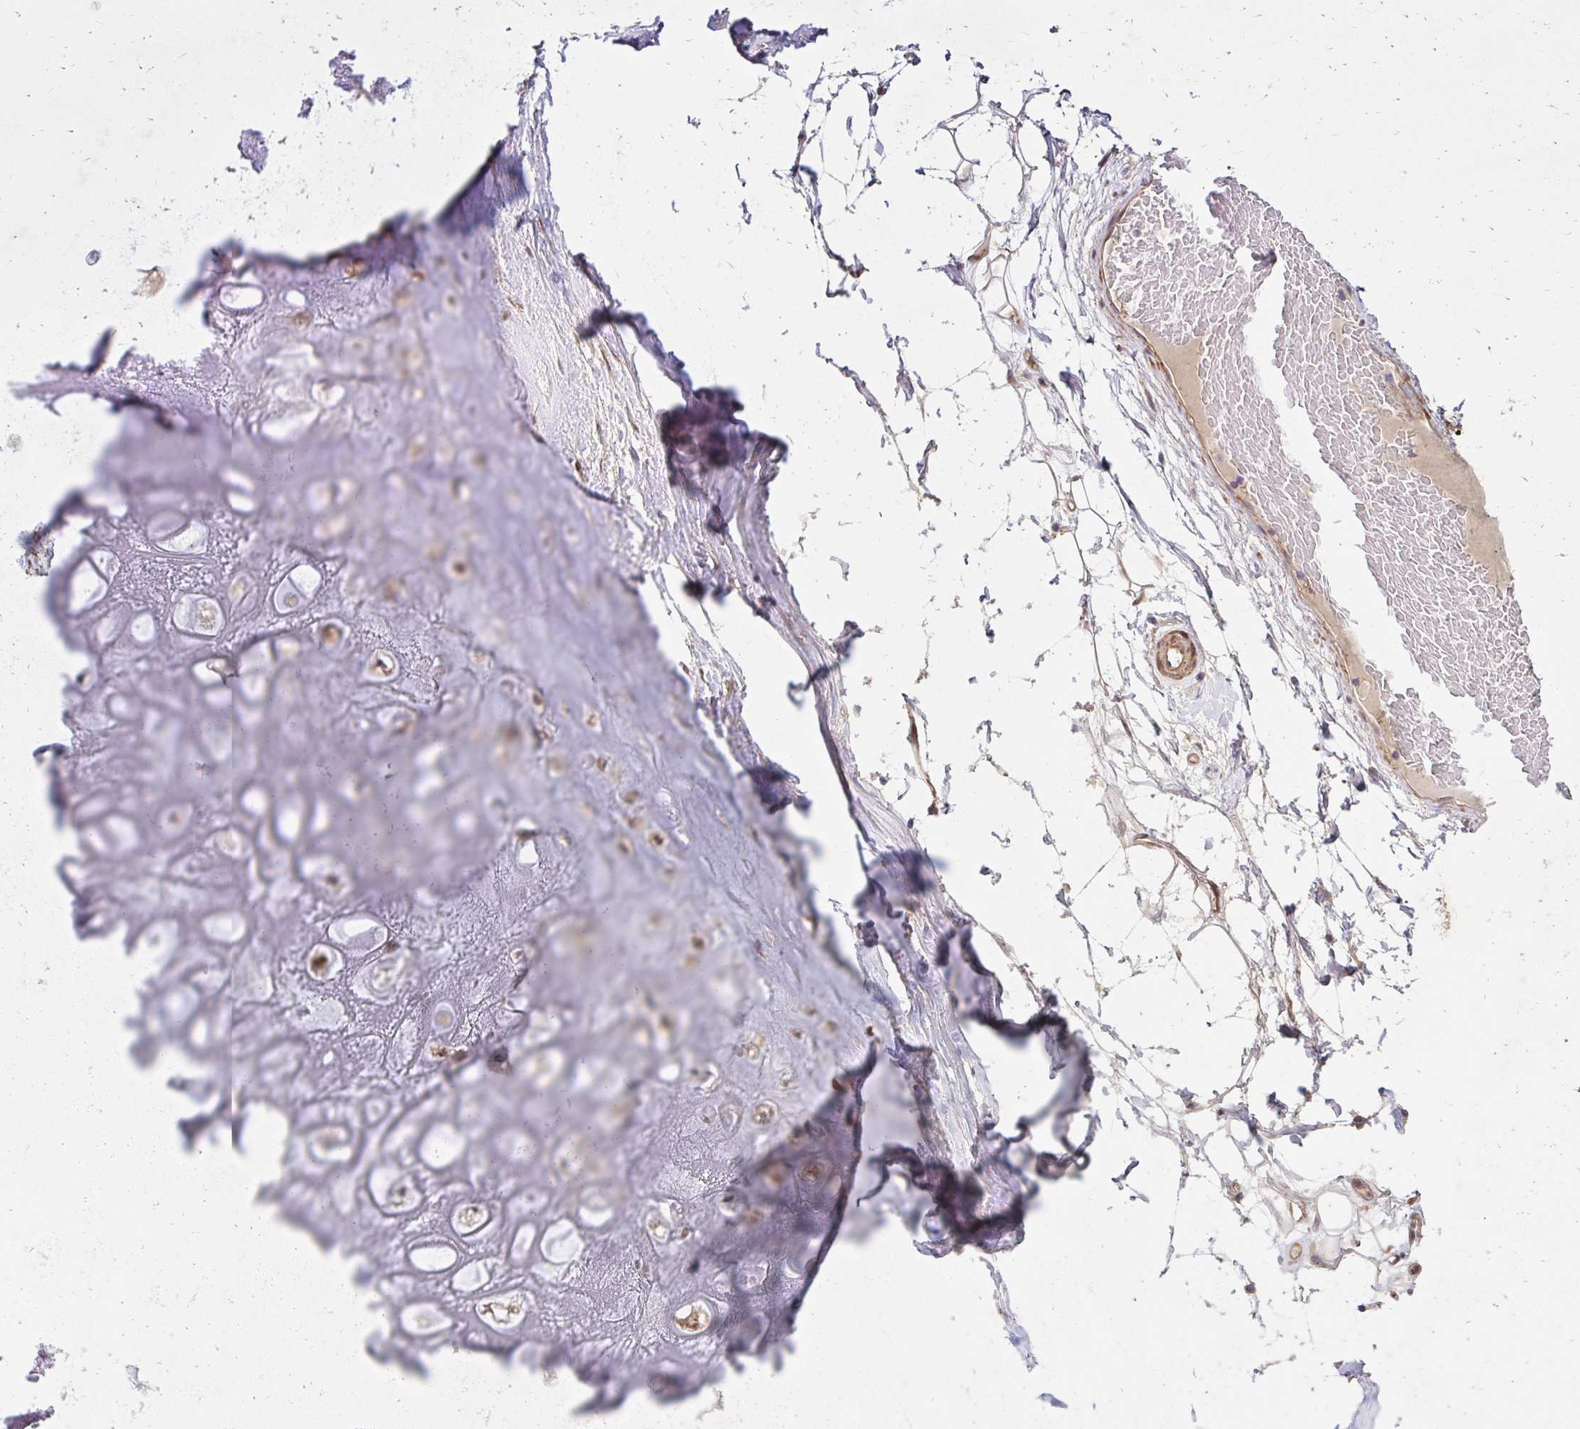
{"staining": {"intensity": "negative", "quantity": "none", "location": "none"}, "tissue": "adipose tissue", "cell_type": "Adipocytes", "image_type": "normal", "snomed": [{"axis": "morphology", "description": "Normal tissue, NOS"}, {"axis": "topography", "description": "Lymph node"}, {"axis": "topography", "description": "Cartilage tissue"}, {"axis": "topography", "description": "Nasopharynx"}], "caption": "Human adipose tissue stained for a protein using IHC displays no positivity in adipocytes.", "gene": "YAP1", "patient": {"sex": "male", "age": 63}}